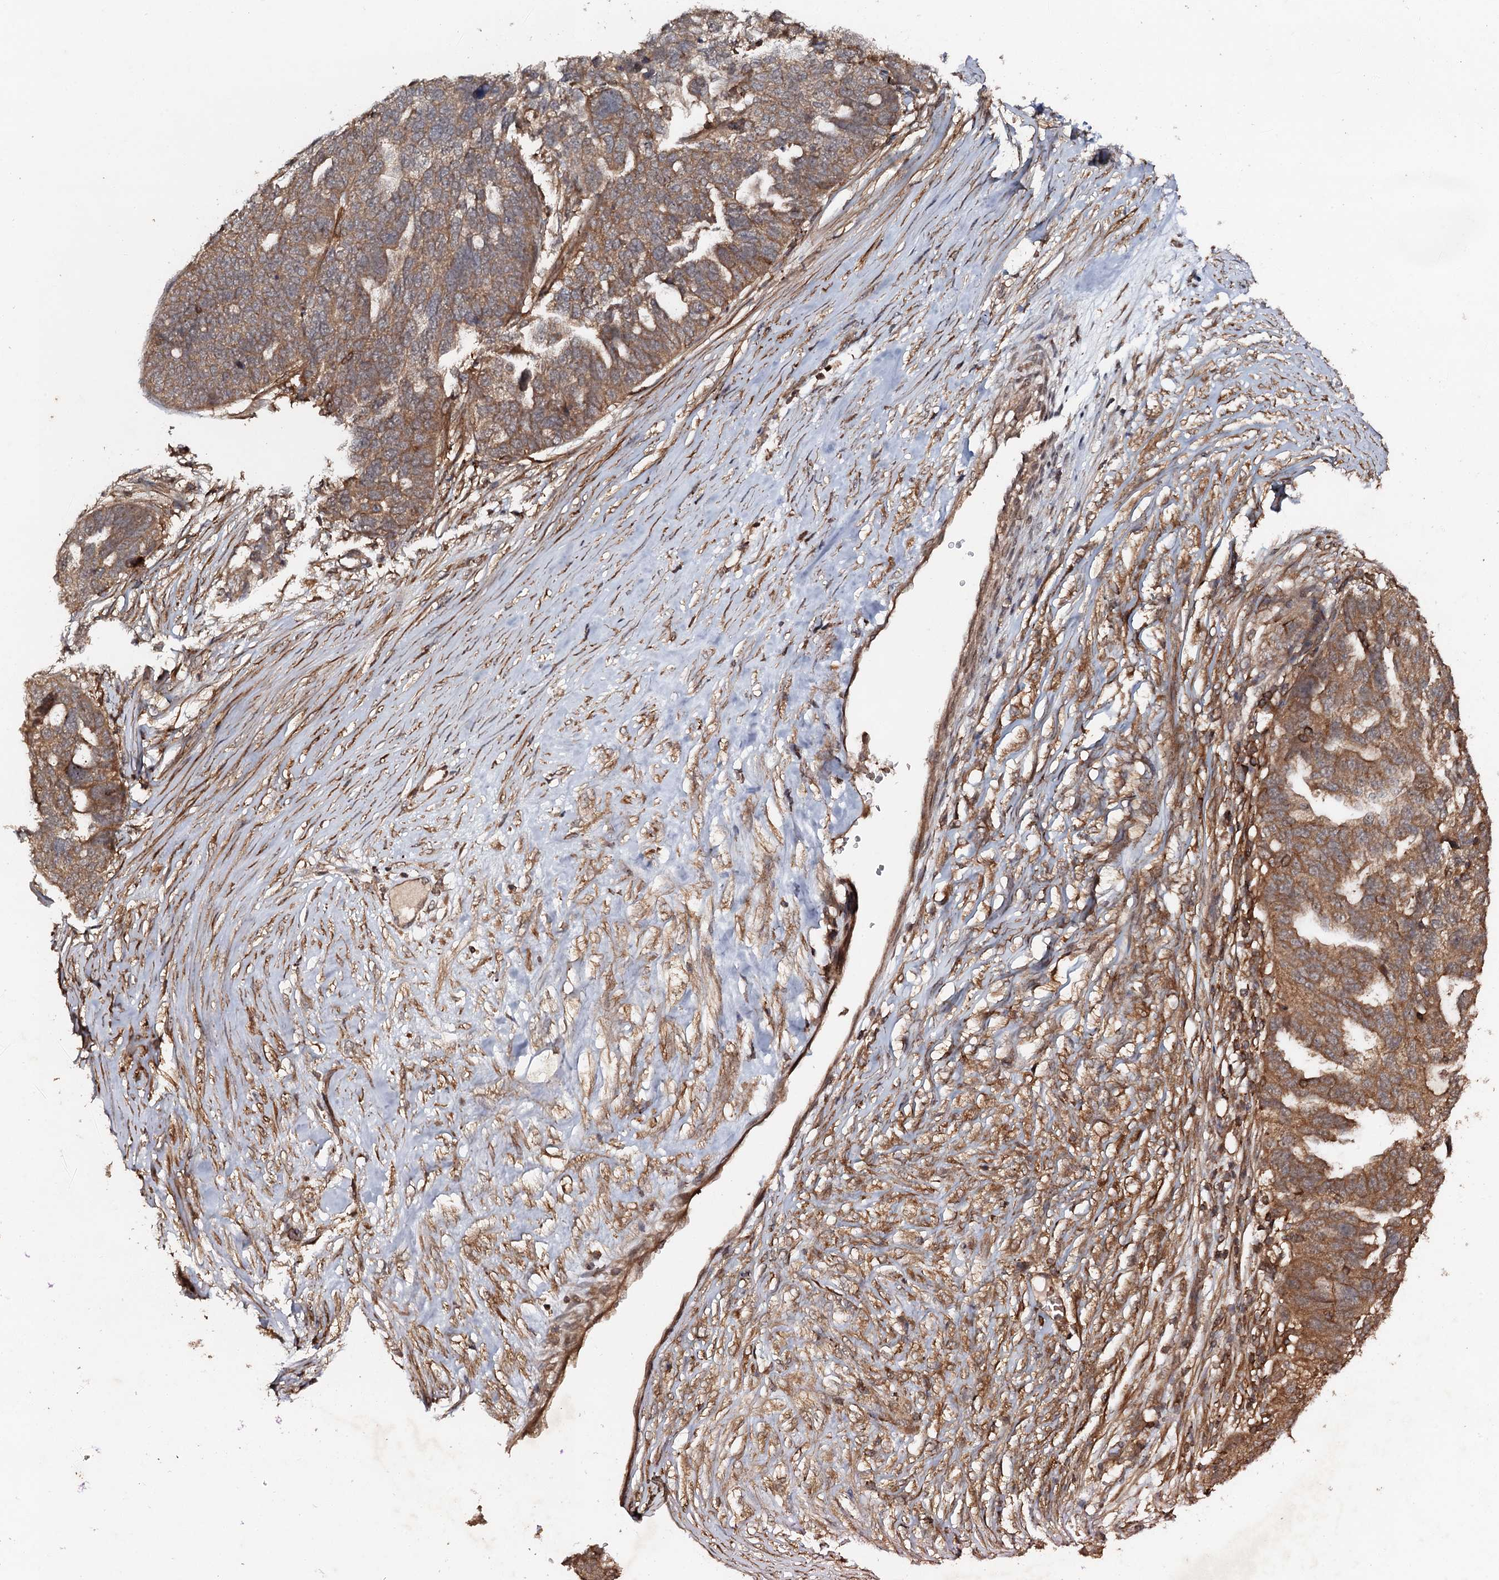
{"staining": {"intensity": "moderate", "quantity": ">75%", "location": "cytoplasmic/membranous"}, "tissue": "ovarian cancer", "cell_type": "Tumor cells", "image_type": "cancer", "snomed": [{"axis": "morphology", "description": "Cystadenocarcinoma, serous, NOS"}, {"axis": "topography", "description": "Ovary"}], "caption": "Tumor cells show medium levels of moderate cytoplasmic/membranous positivity in approximately >75% of cells in serous cystadenocarcinoma (ovarian). The staining is performed using DAB brown chromogen to label protein expression. The nuclei are counter-stained blue using hematoxylin.", "gene": "ADGRG3", "patient": {"sex": "female", "age": 59}}